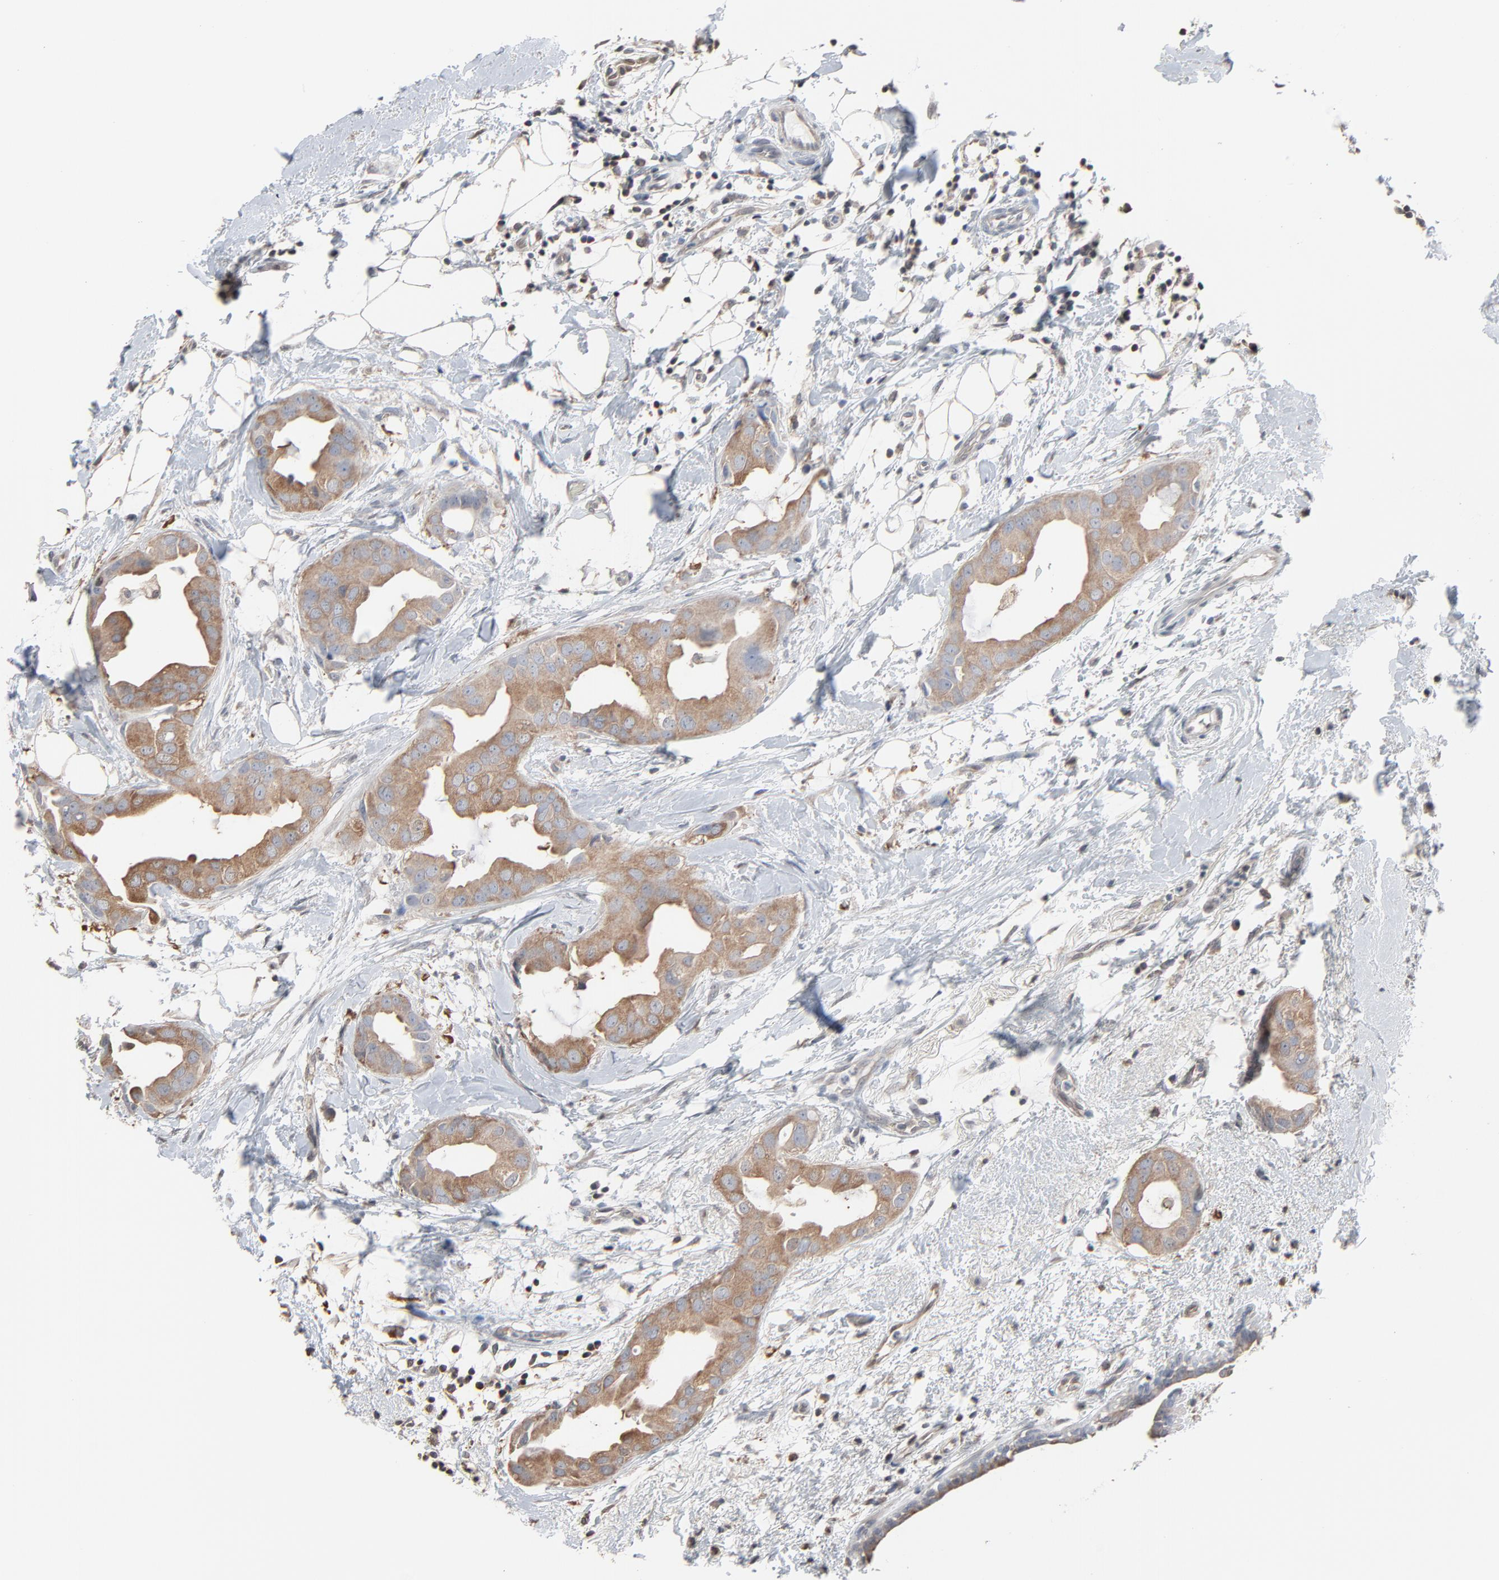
{"staining": {"intensity": "moderate", "quantity": ">75%", "location": "cytoplasmic/membranous"}, "tissue": "breast cancer", "cell_type": "Tumor cells", "image_type": "cancer", "snomed": [{"axis": "morphology", "description": "Duct carcinoma"}, {"axis": "topography", "description": "Breast"}], "caption": "The immunohistochemical stain labels moderate cytoplasmic/membranous positivity in tumor cells of breast cancer (intraductal carcinoma) tissue.", "gene": "CCT5", "patient": {"sex": "female", "age": 40}}